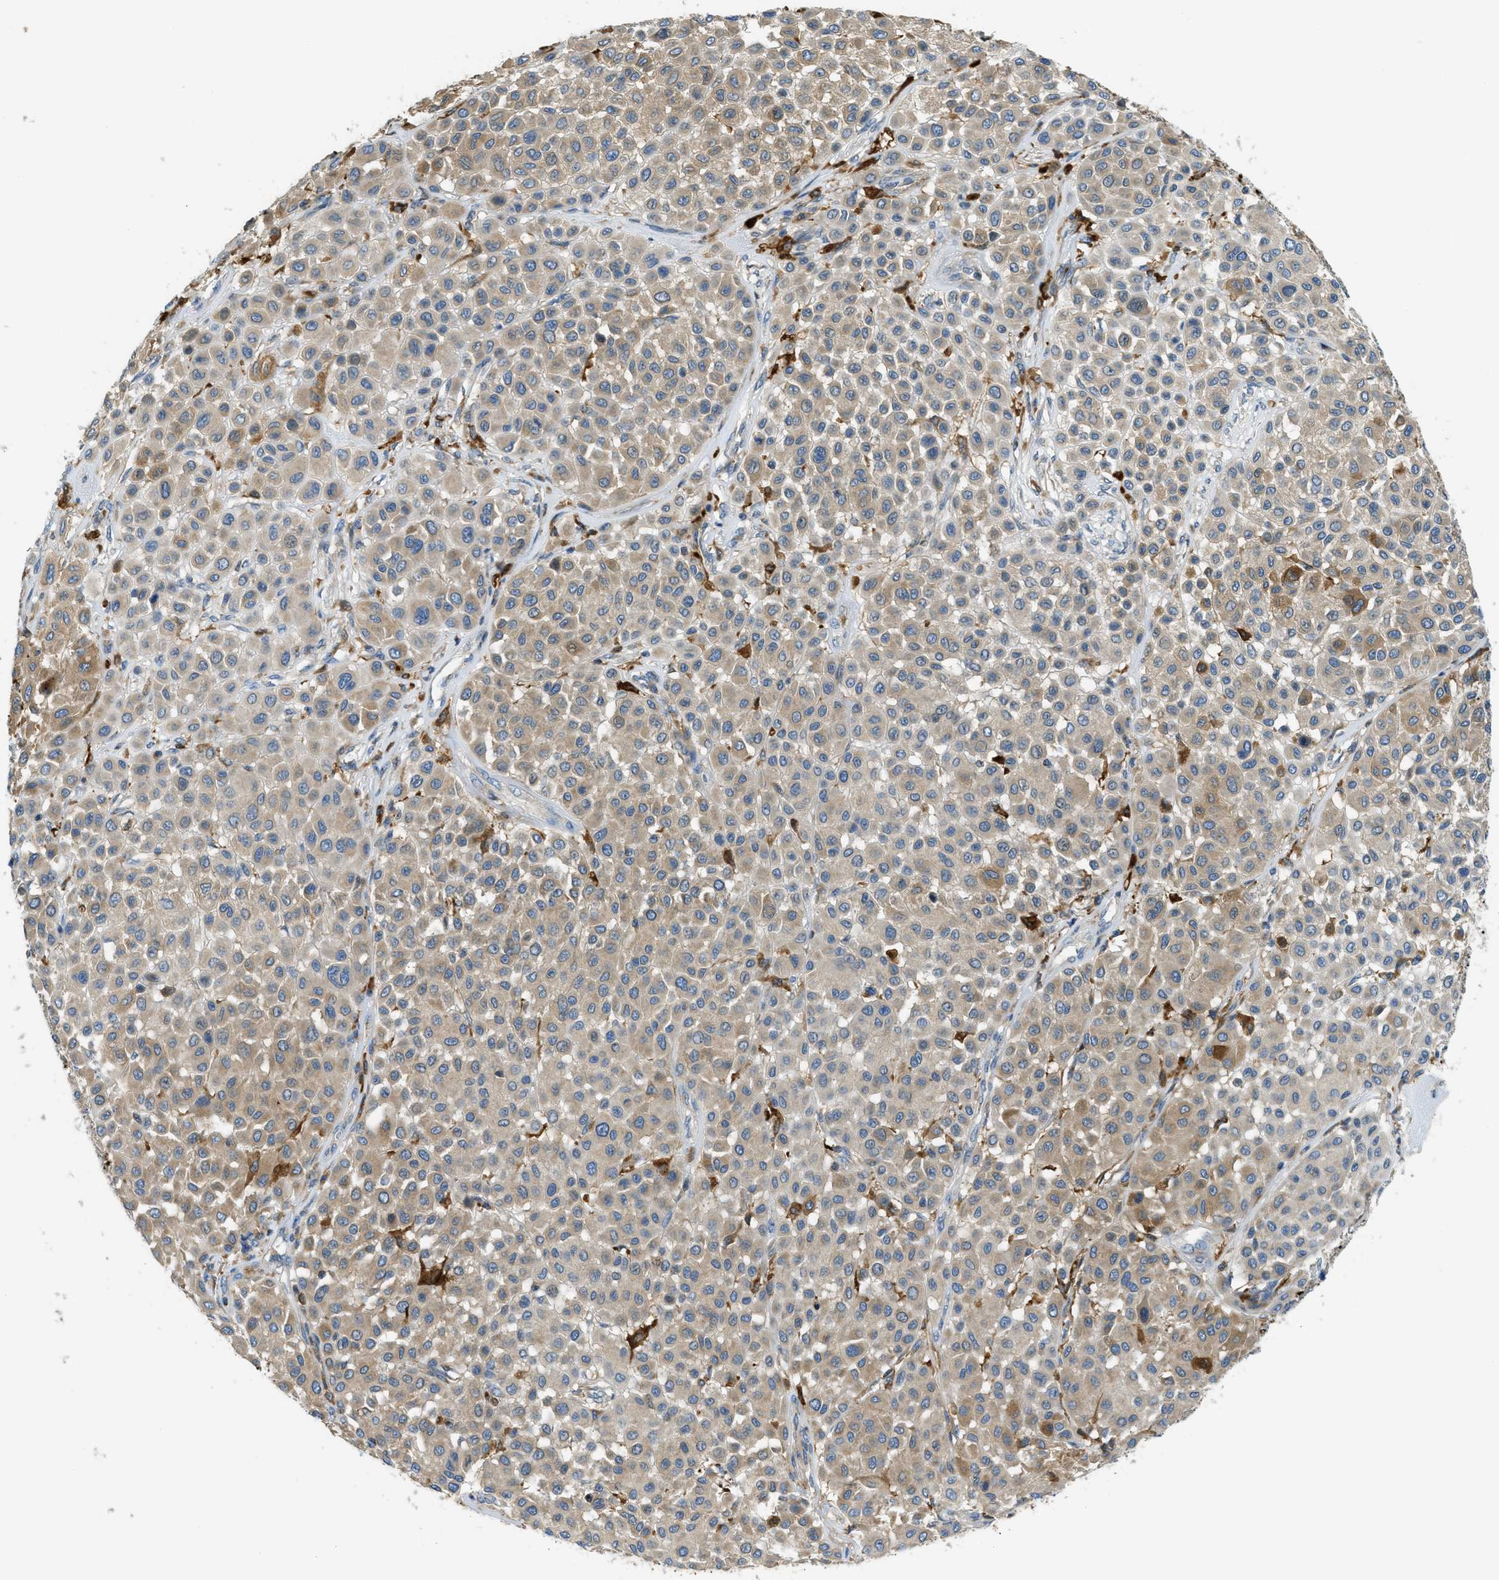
{"staining": {"intensity": "weak", "quantity": ">75%", "location": "cytoplasmic/membranous"}, "tissue": "melanoma", "cell_type": "Tumor cells", "image_type": "cancer", "snomed": [{"axis": "morphology", "description": "Malignant melanoma, Metastatic site"}, {"axis": "topography", "description": "Soft tissue"}], "caption": "Melanoma stained with a protein marker exhibits weak staining in tumor cells.", "gene": "RFFL", "patient": {"sex": "male", "age": 41}}